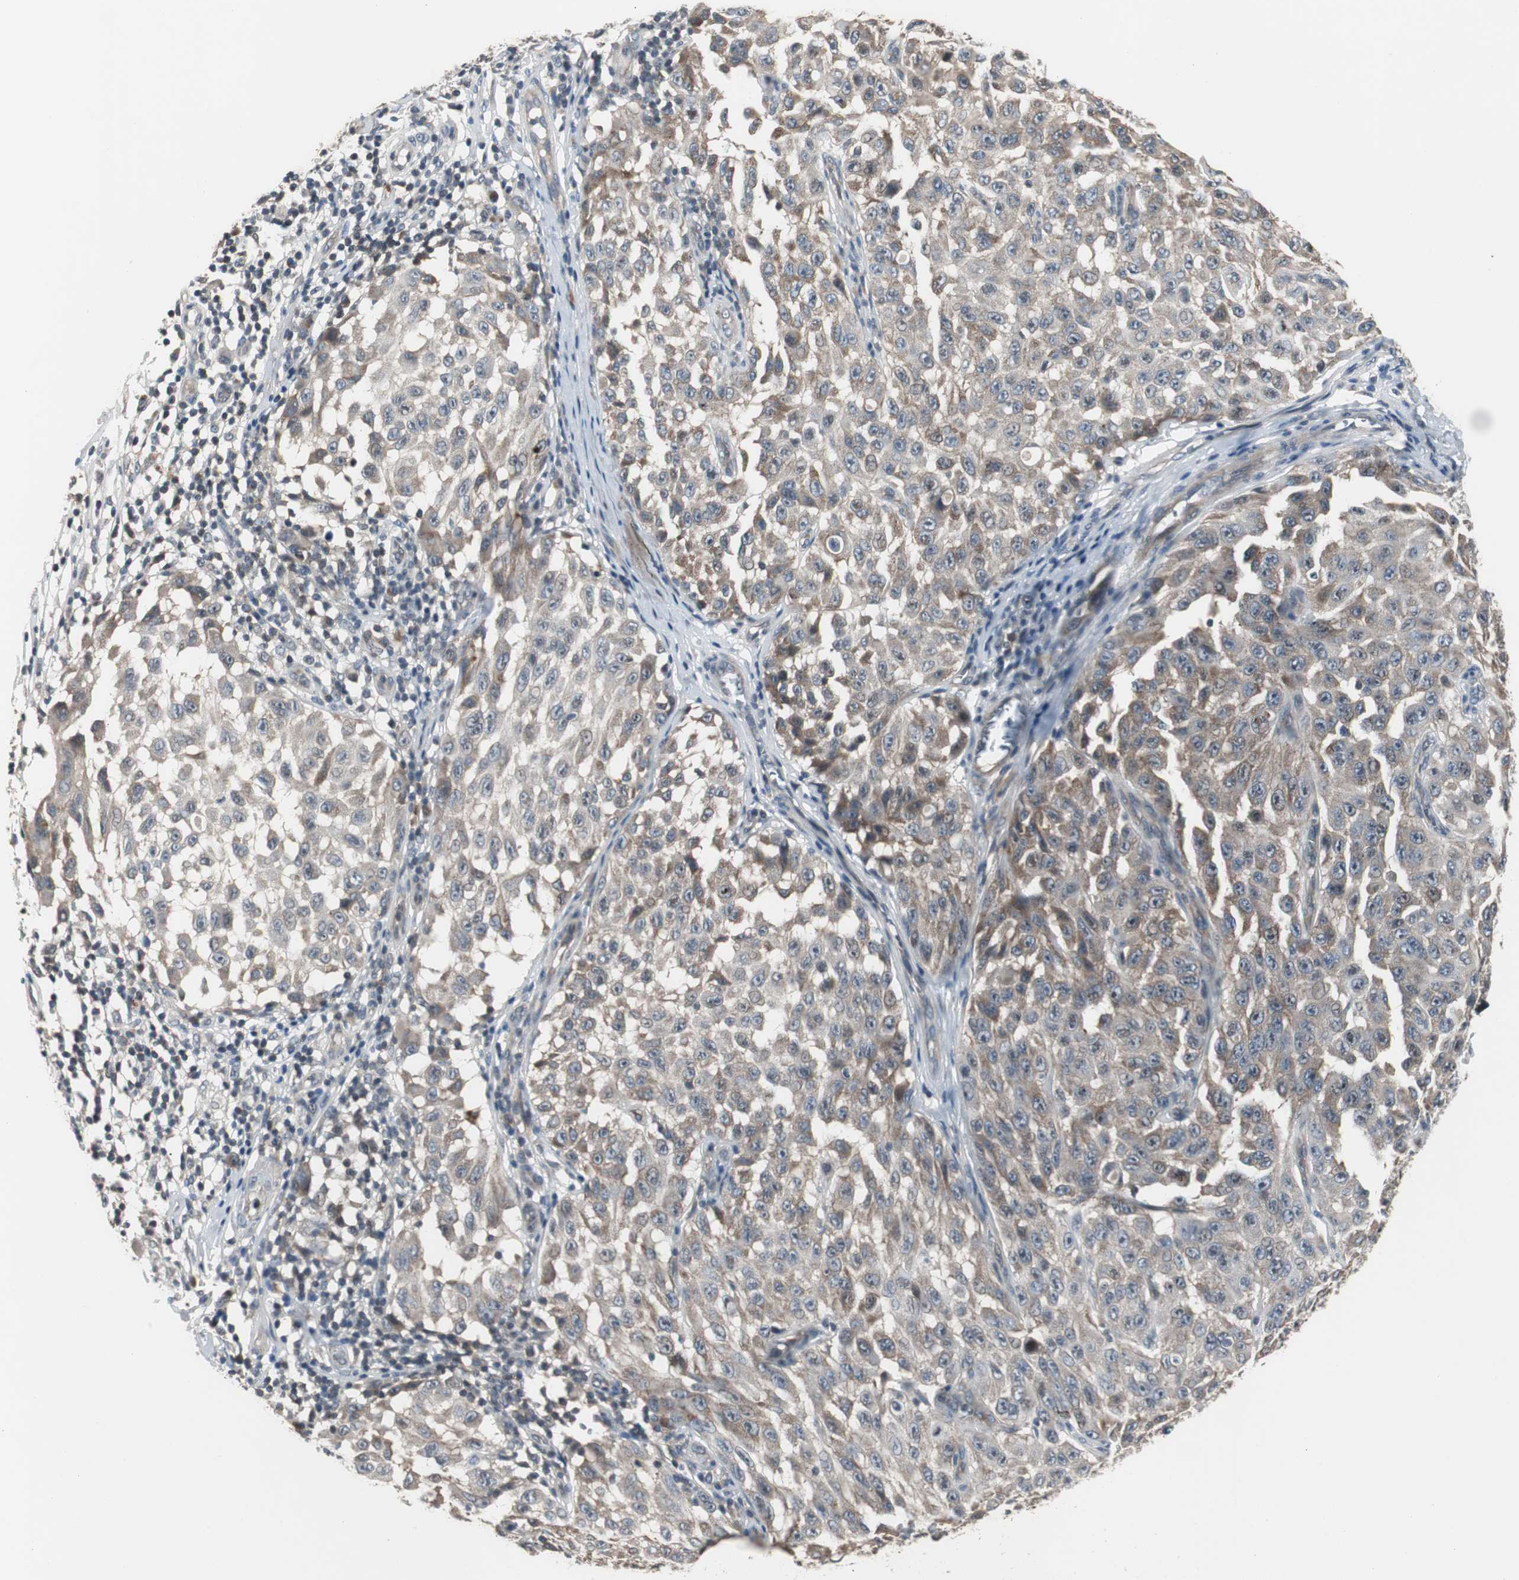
{"staining": {"intensity": "weak", "quantity": ">75%", "location": "cytoplasmic/membranous"}, "tissue": "melanoma", "cell_type": "Tumor cells", "image_type": "cancer", "snomed": [{"axis": "morphology", "description": "Malignant melanoma, NOS"}, {"axis": "topography", "description": "Skin"}], "caption": "Immunohistochemical staining of human malignant melanoma reveals low levels of weak cytoplasmic/membranous positivity in approximately >75% of tumor cells.", "gene": "ZMPSTE24", "patient": {"sex": "male", "age": 30}}